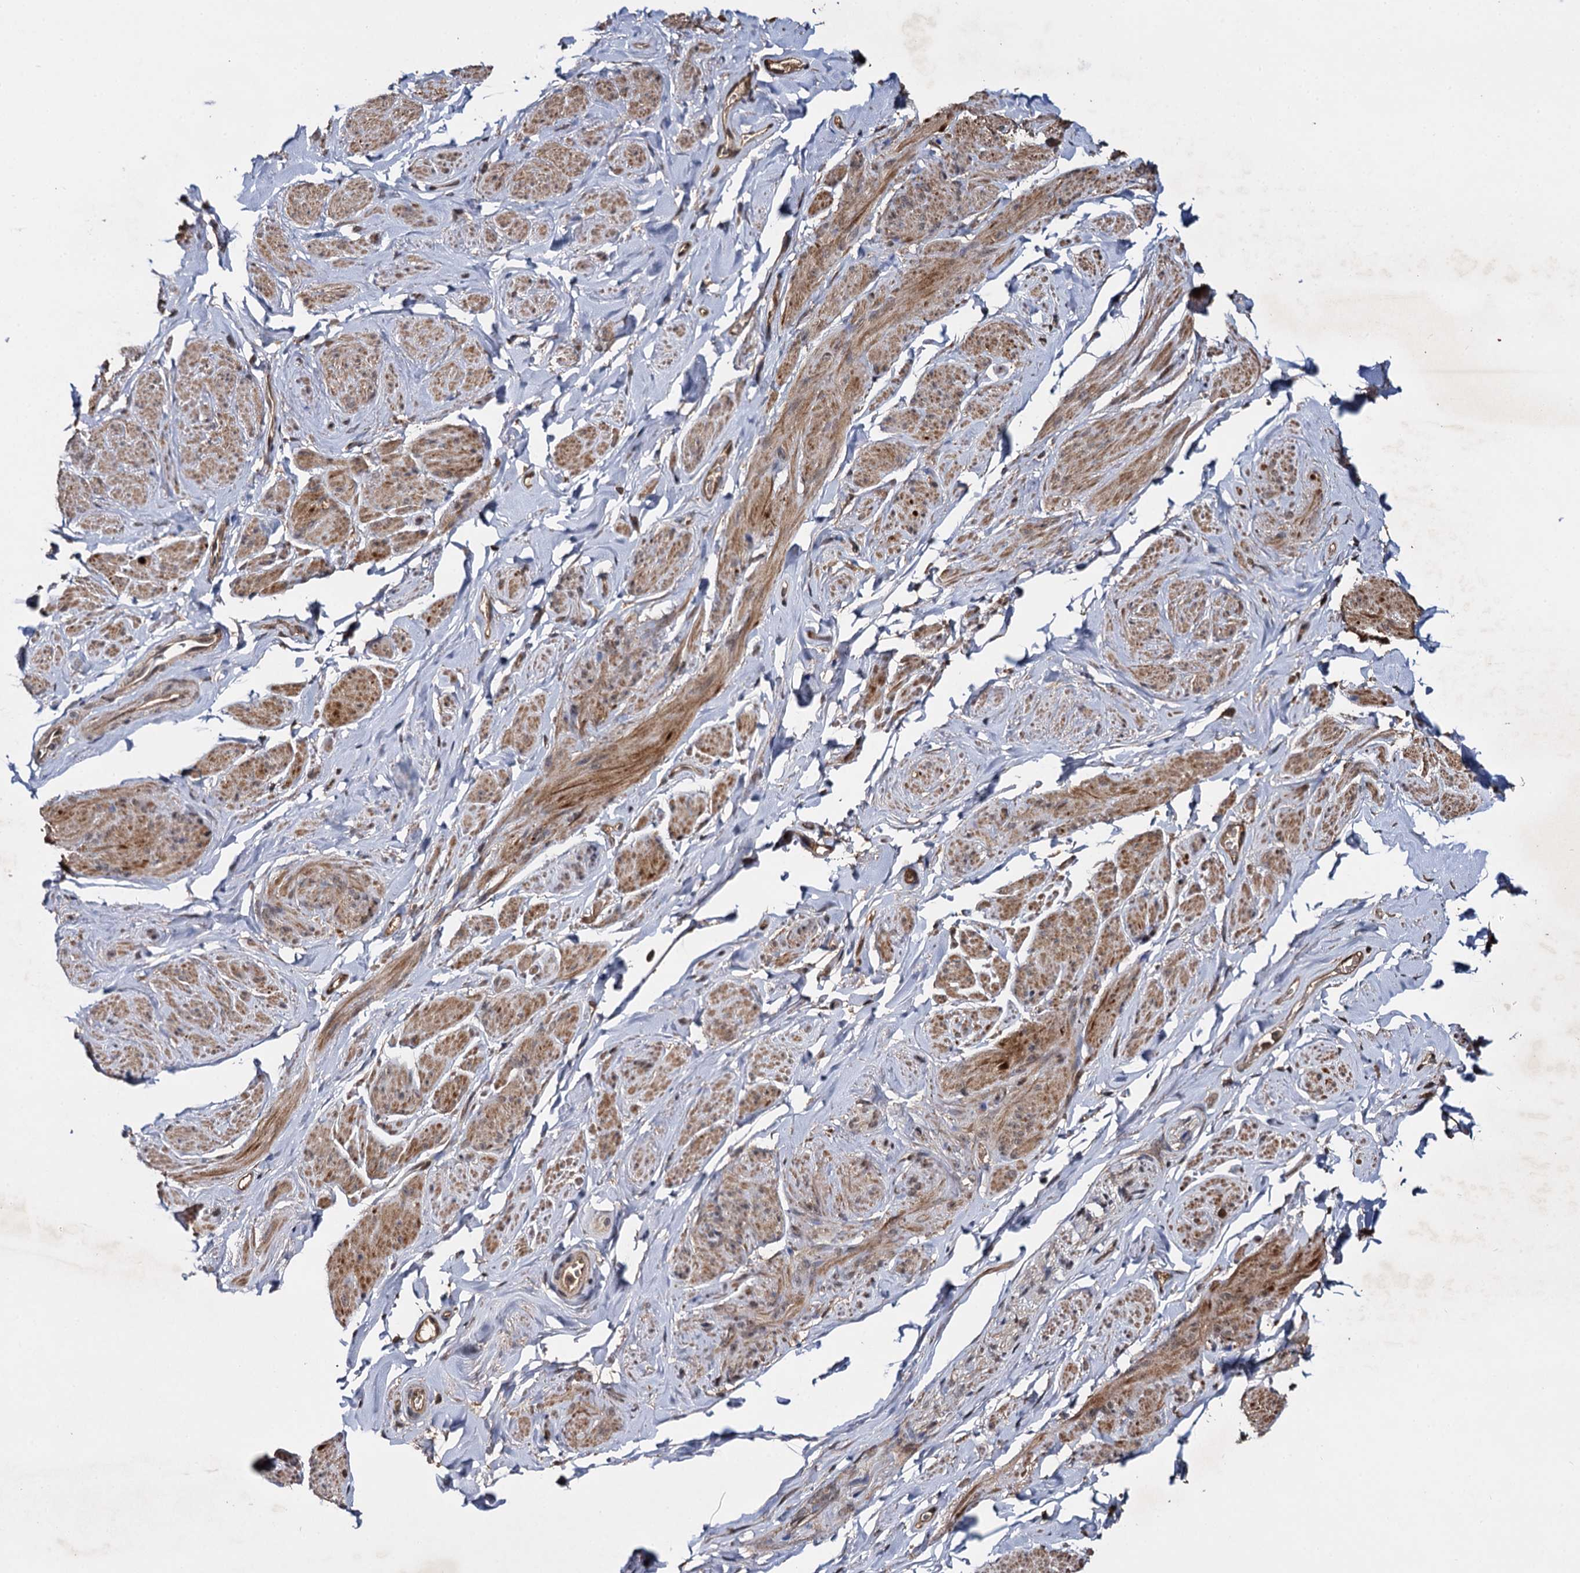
{"staining": {"intensity": "moderate", "quantity": "25%-75%", "location": "cytoplasmic/membranous,nuclear"}, "tissue": "smooth muscle", "cell_type": "Smooth muscle cells", "image_type": "normal", "snomed": [{"axis": "morphology", "description": "Normal tissue, NOS"}, {"axis": "topography", "description": "Smooth muscle"}, {"axis": "topography", "description": "Peripheral nerve tissue"}], "caption": "This is an image of immunohistochemistry (IHC) staining of benign smooth muscle, which shows moderate staining in the cytoplasmic/membranous,nuclear of smooth muscle cells.", "gene": "SLC46A3", "patient": {"sex": "male", "age": 69}}